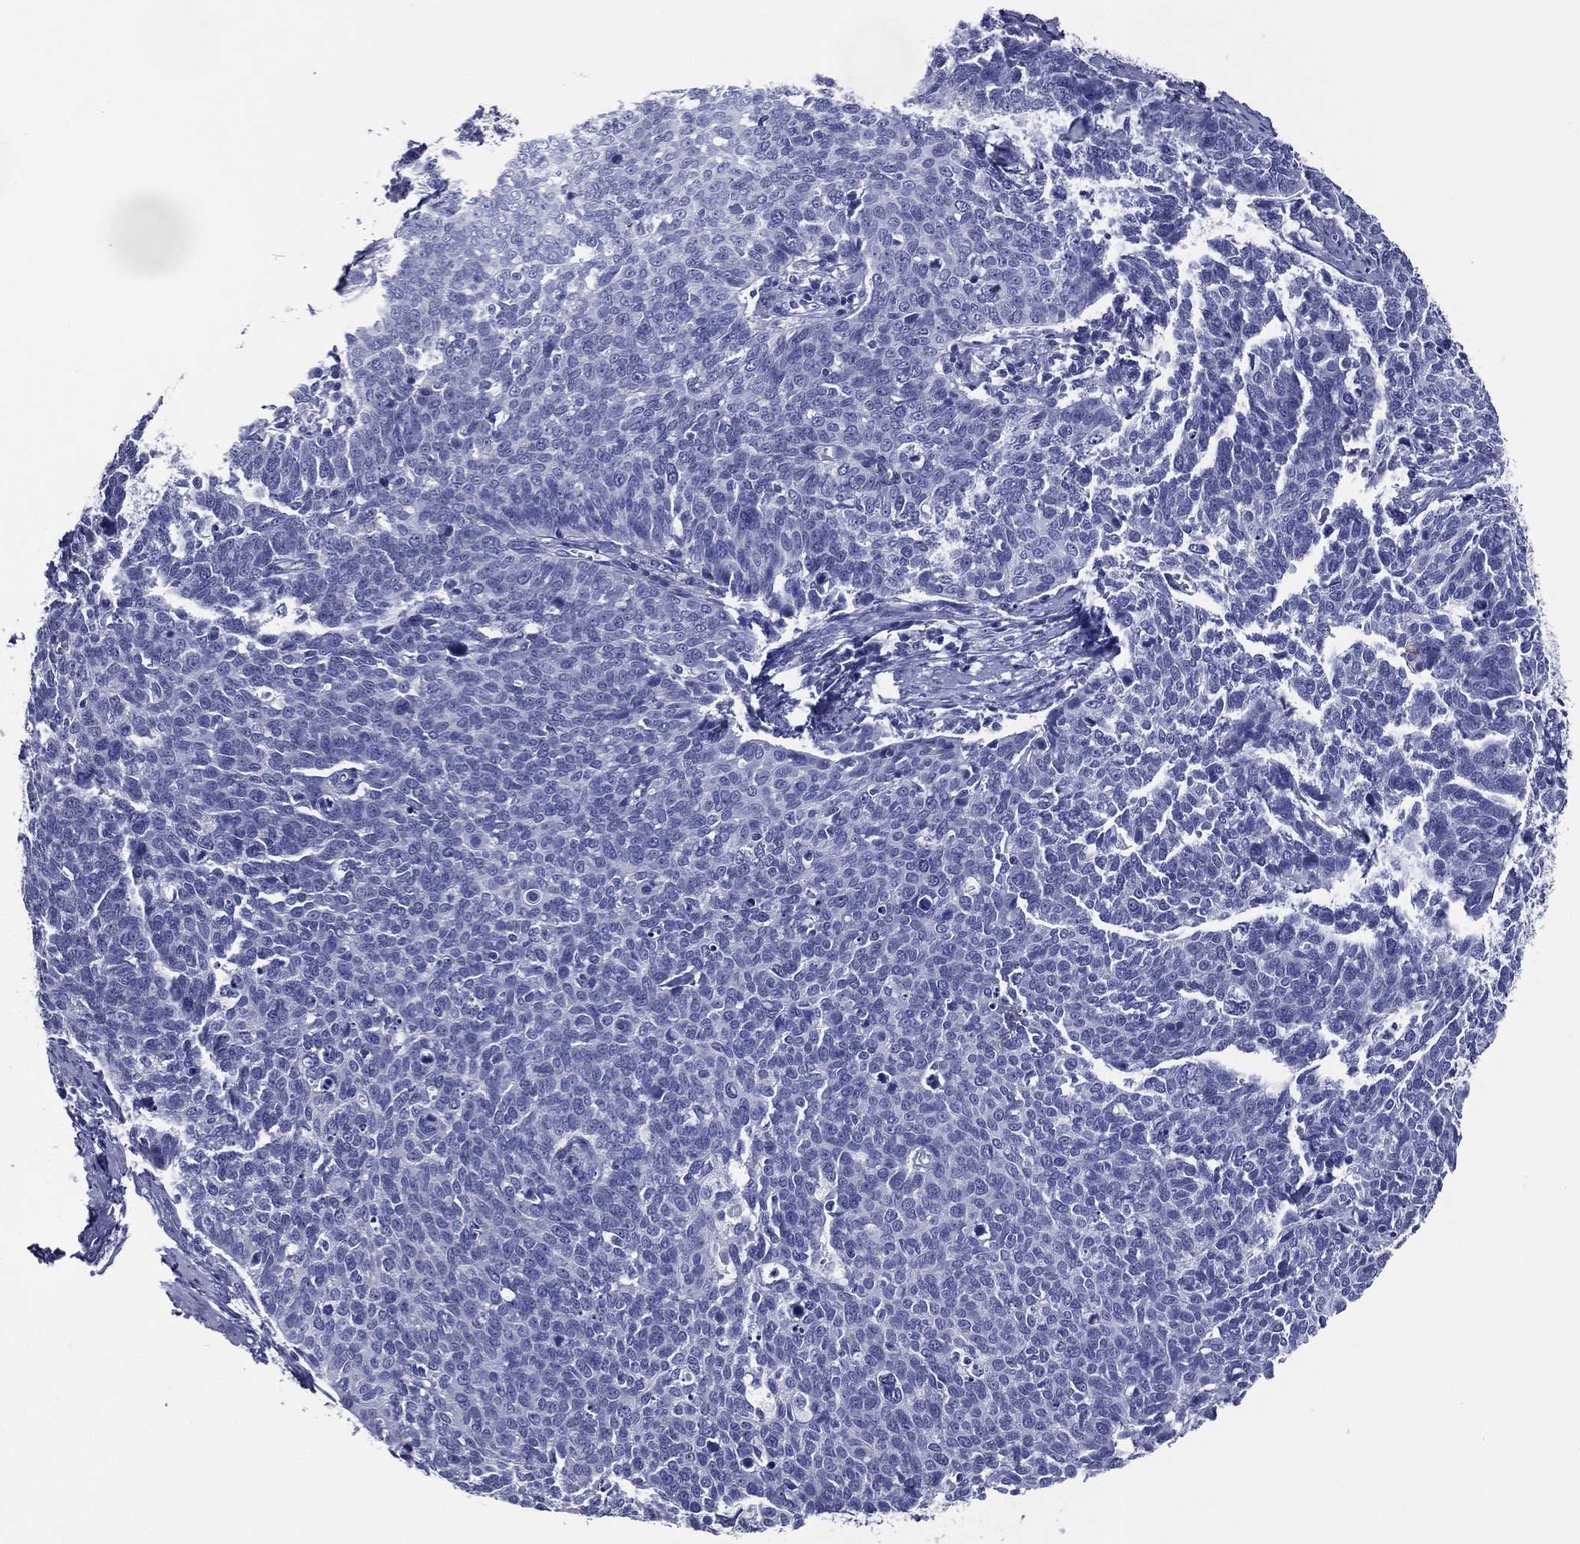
{"staining": {"intensity": "moderate", "quantity": "<25%", "location": "cytoplasmic/membranous"}, "tissue": "cervical cancer", "cell_type": "Tumor cells", "image_type": "cancer", "snomed": [{"axis": "morphology", "description": "Normal tissue, NOS"}, {"axis": "morphology", "description": "Squamous cell carcinoma, NOS"}, {"axis": "topography", "description": "Cervix"}], "caption": "About <25% of tumor cells in cervical cancer (squamous cell carcinoma) show moderate cytoplasmic/membranous protein expression as visualized by brown immunohistochemical staining.", "gene": "ACE2", "patient": {"sex": "female", "age": 39}}